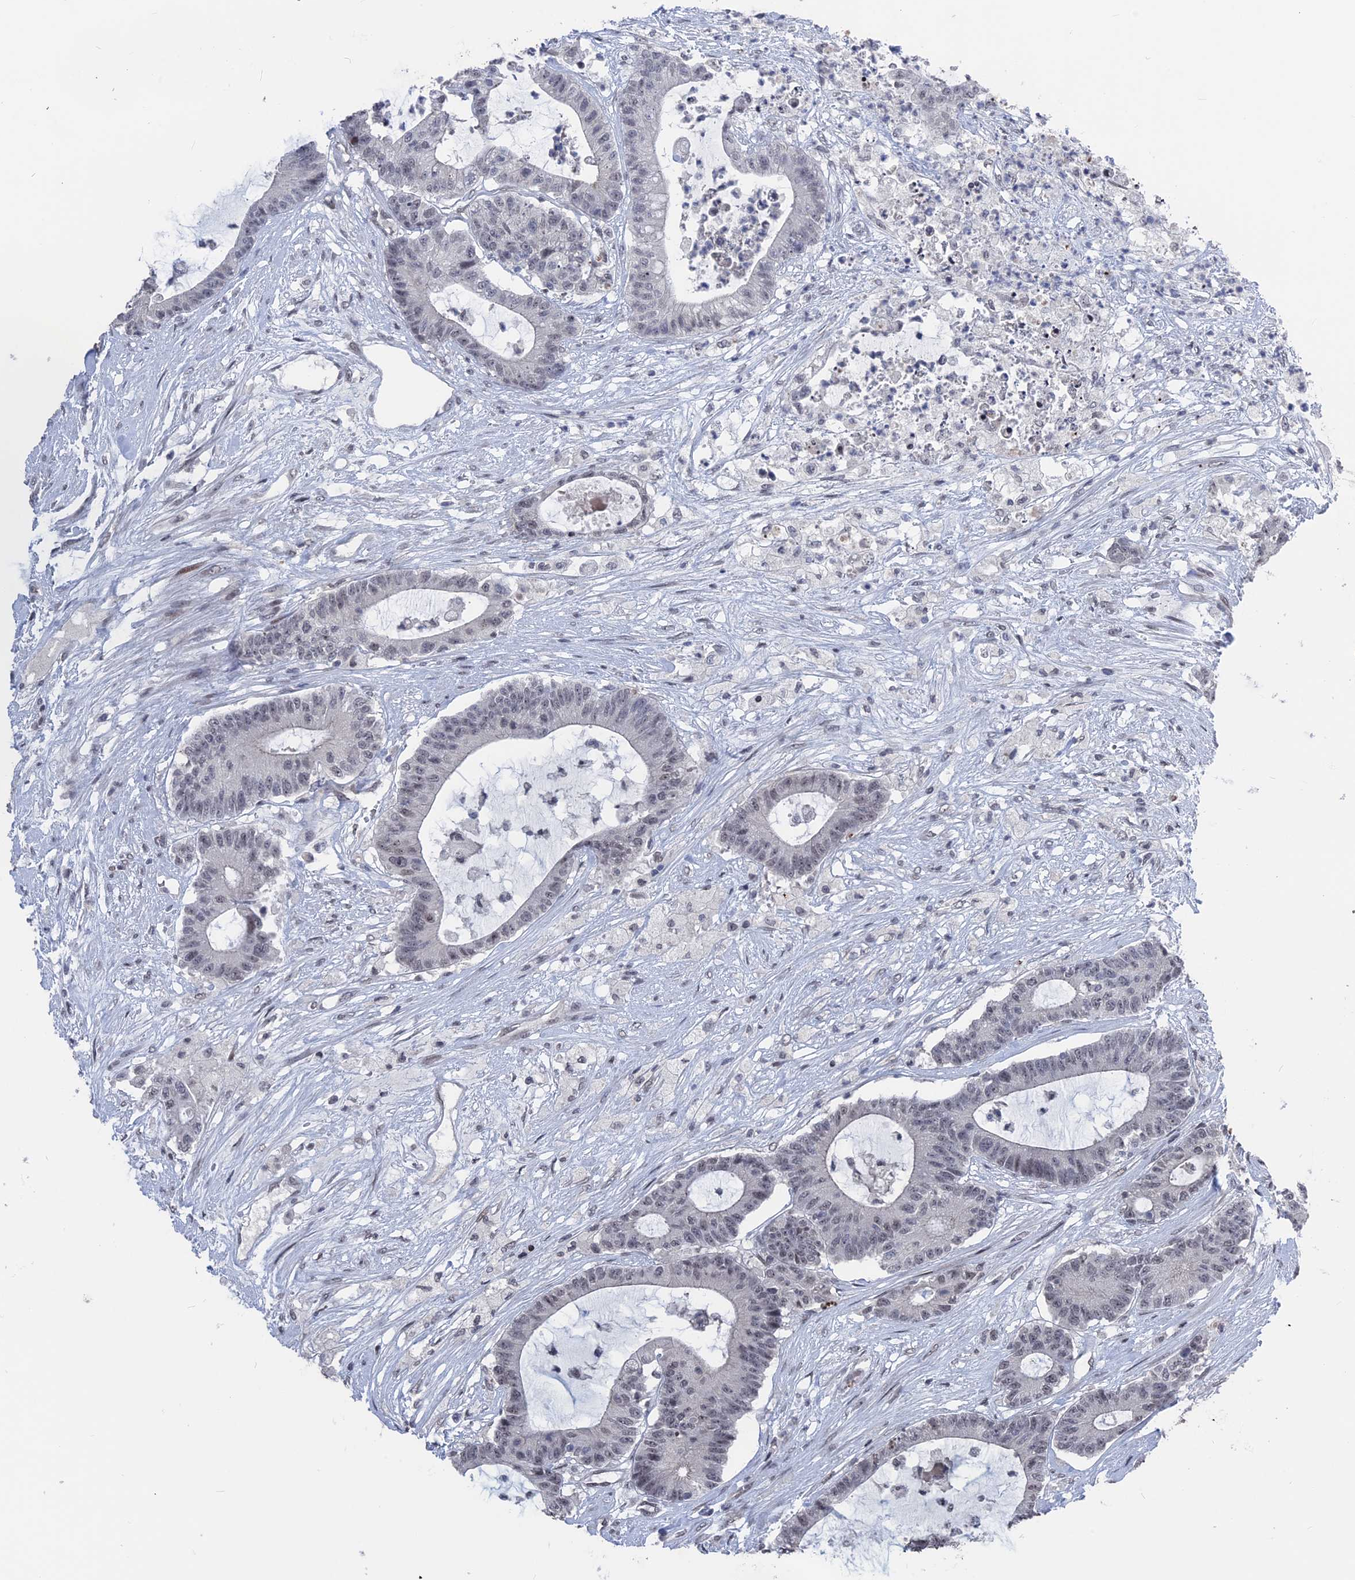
{"staining": {"intensity": "weak", "quantity": "<25%", "location": "nuclear"}, "tissue": "colorectal cancer", "cell_type": "Tumor cells", "image_type": "cancer", "snomed": [{"axis": "morphology", "description": "Adenocarcinoma, NOS"}, {"axis": "topography", "description": "Colon"}], "caption": "This is an immunohistochemistry (IHC) micrograph of human colorectal cancer. There is no positivity in tumor cells.", "gene": "NR2C2AP", "patient": {"sex": "female", "age": 84}}